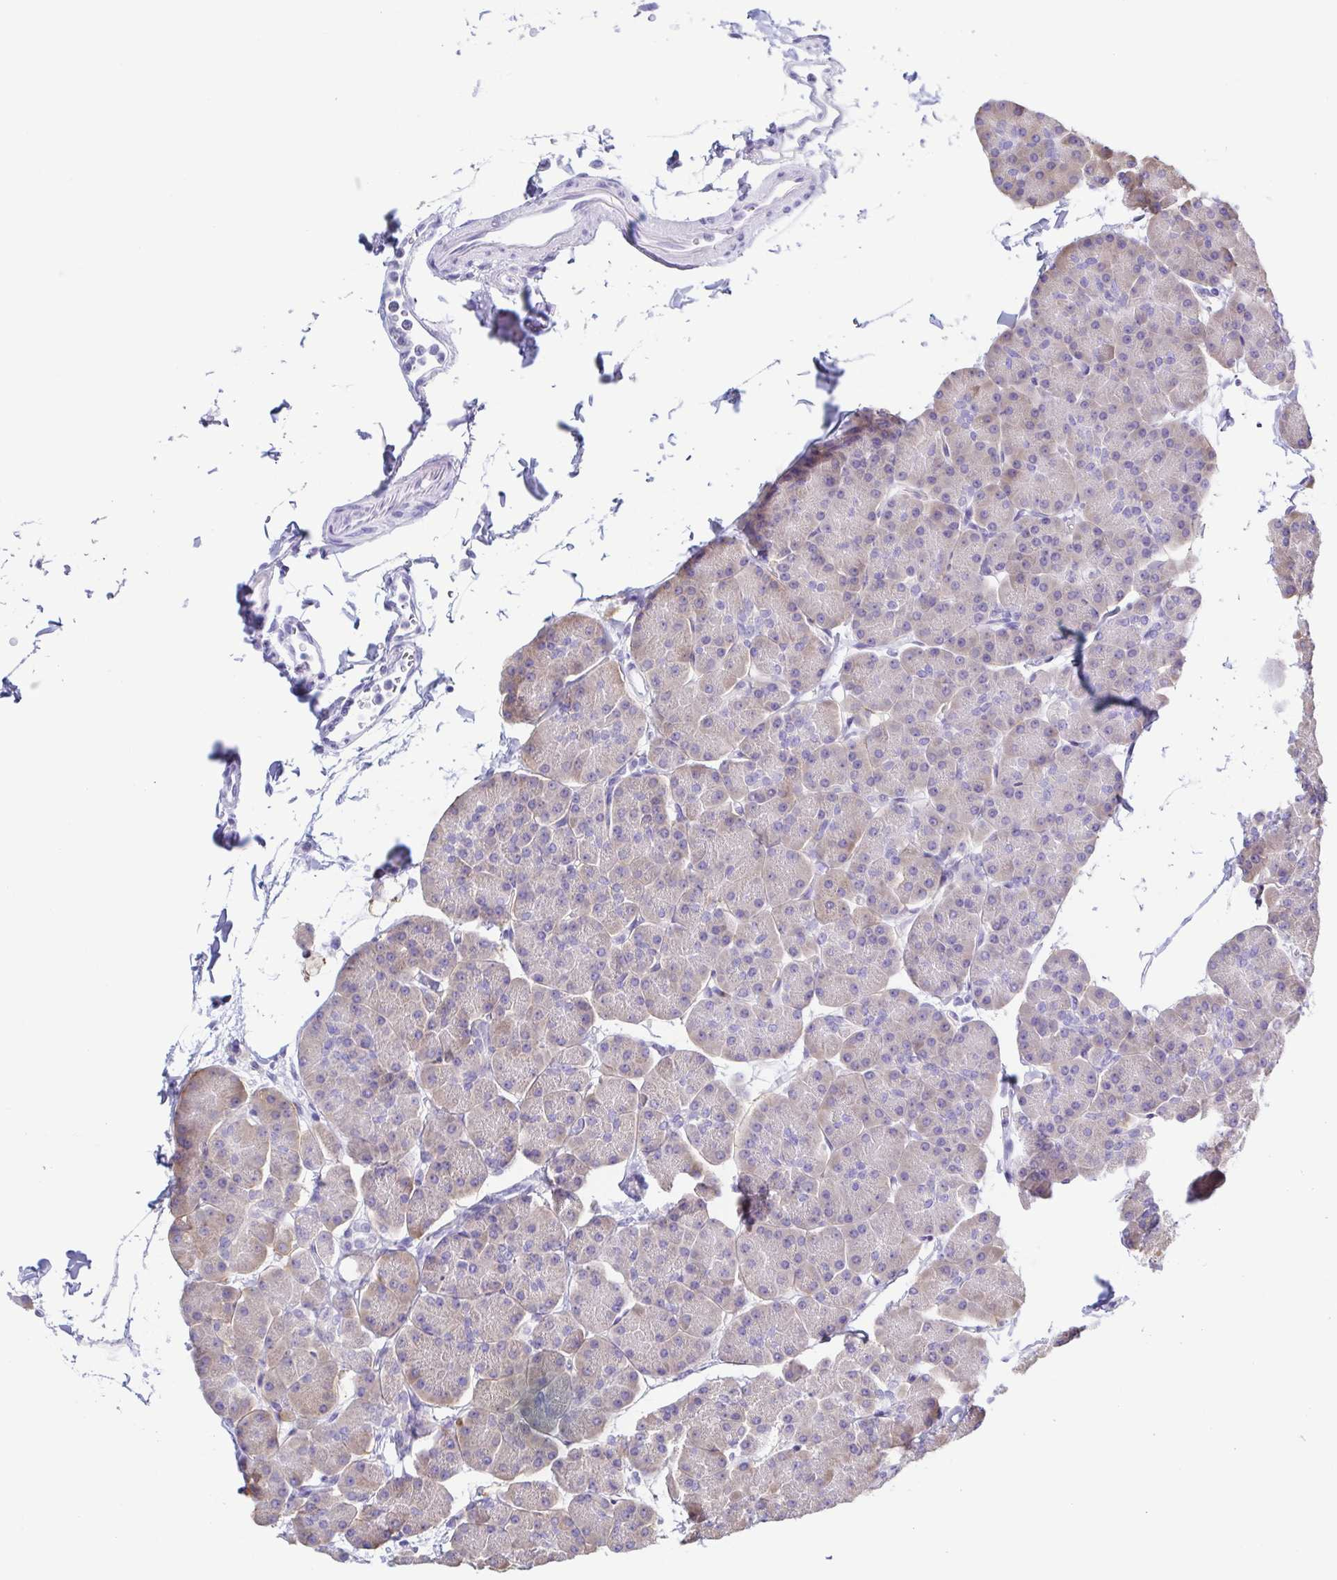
{"staining": {"intensity": "weak", "quantity": ">75%", "location": "cytoplasmic/membranous"}, "tissue": "pancreas", "cell_type": "Exocrine glandular cells", "image_type": "normal", "snomed": [{"axis": "morphology", "description": "Normal tissue, NOS"}, {"axis": "topography", "description": "Pancreas"}, {"axis": "topography", "description": "Peripheral nerve tissue"}], "caption": "Normal pancreas demonstrates weak cytoplasmic/membranous staining in approximately >75% of exocrine glandular cells, visualized by immunohistochemistry.", "gene": "A1BG", "patient": {"sex": "male", "age": 54}}